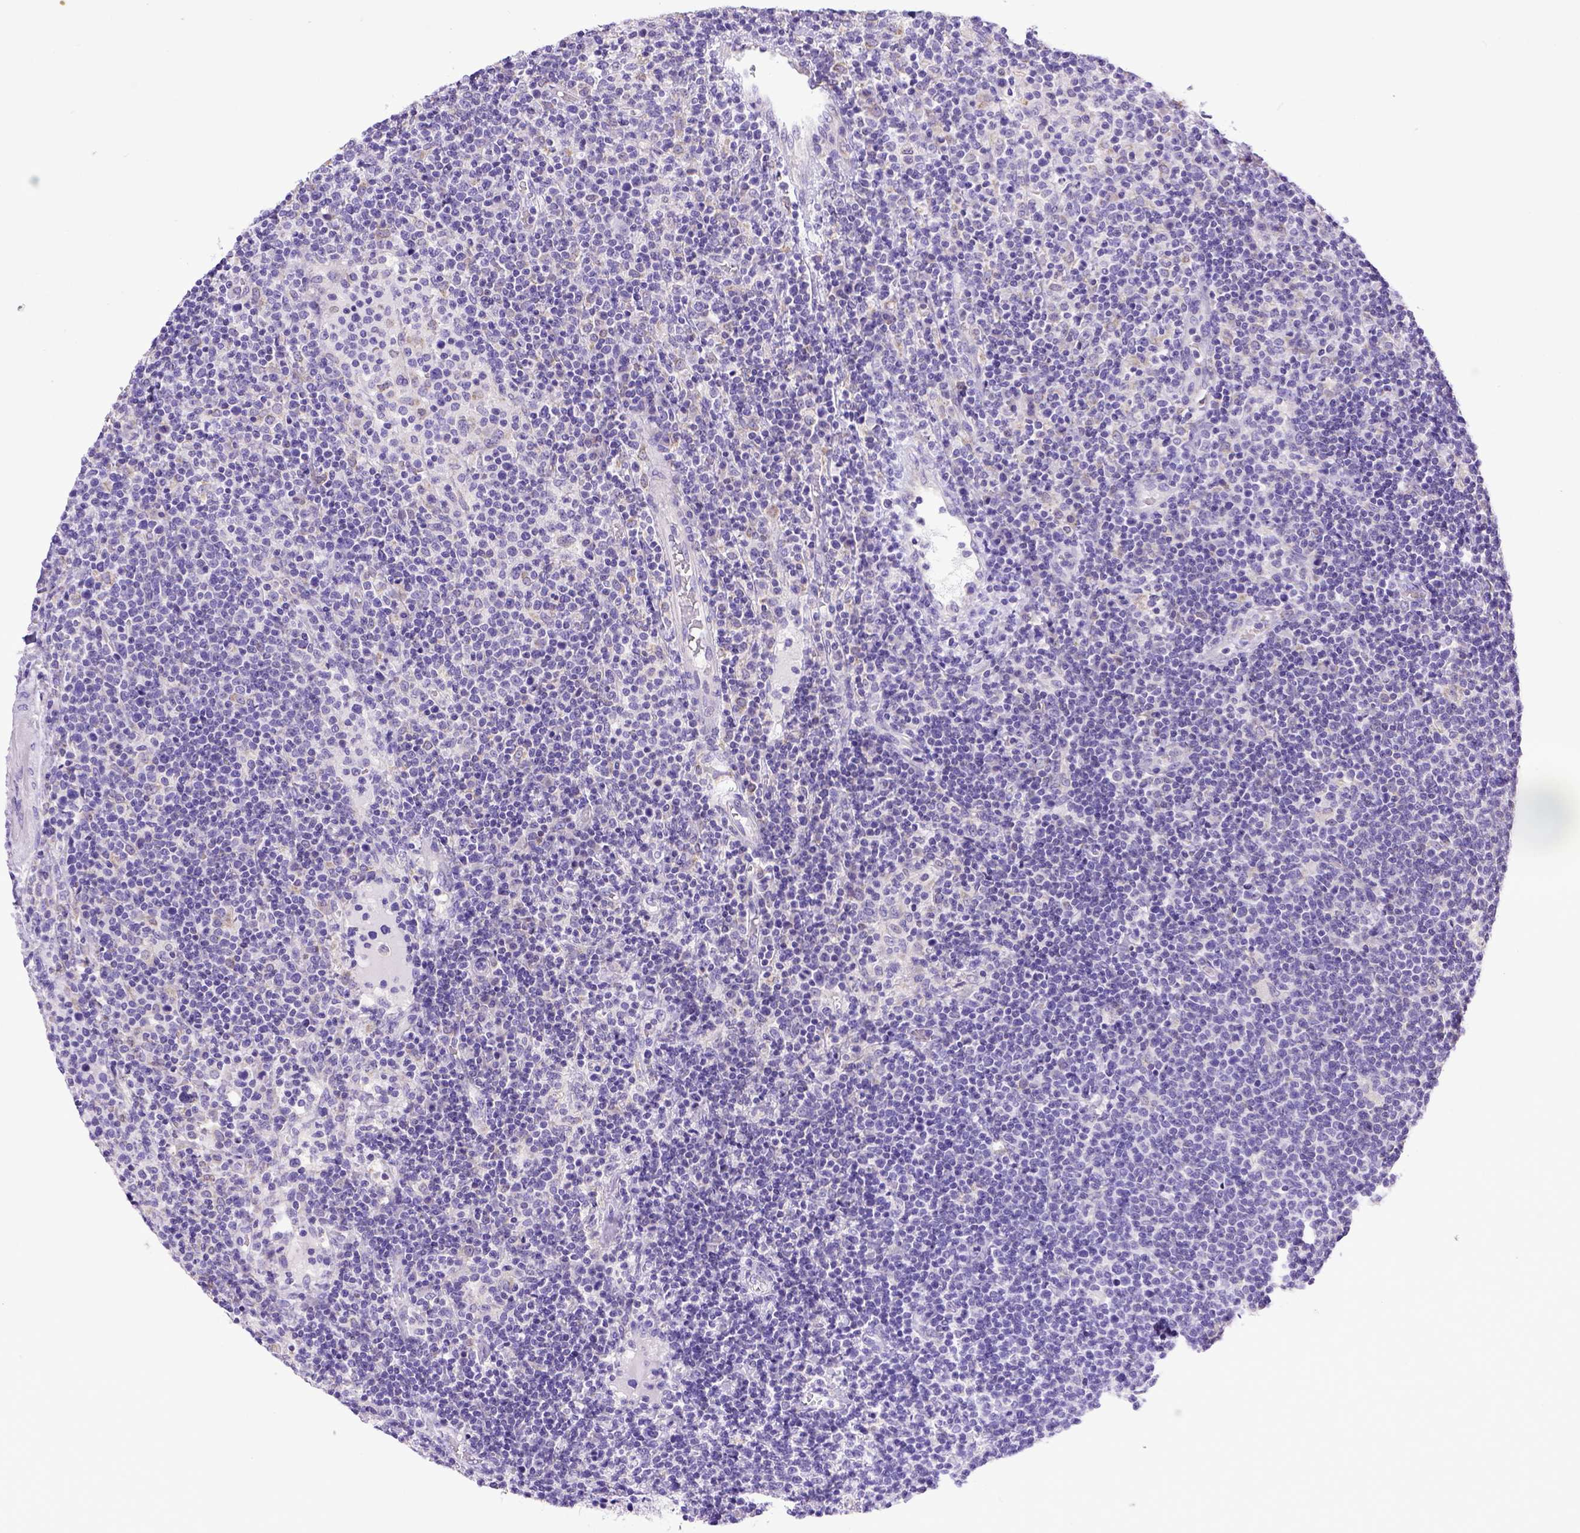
{"staining": {"intensity": "negative", "quantity": "none", "location": "none"}, "tissue": "lymphoma", "cell_type": "Tumor cells", "image_type": "cancer", "snomed": [{"axis": "morphology", "description": "Malignant lymphoma, non-Hodgkin's type, High grade"}, {"axis": "topography", "description": "Lymph node"}], "caption": "The photomicrograph demonstrates no significant positivity in tumor cells of malignant lymphoma, non-Hodgkin's type (high-grade).", "gene": "SPEF1", "patient": {"sex": "male", "age": 61}}